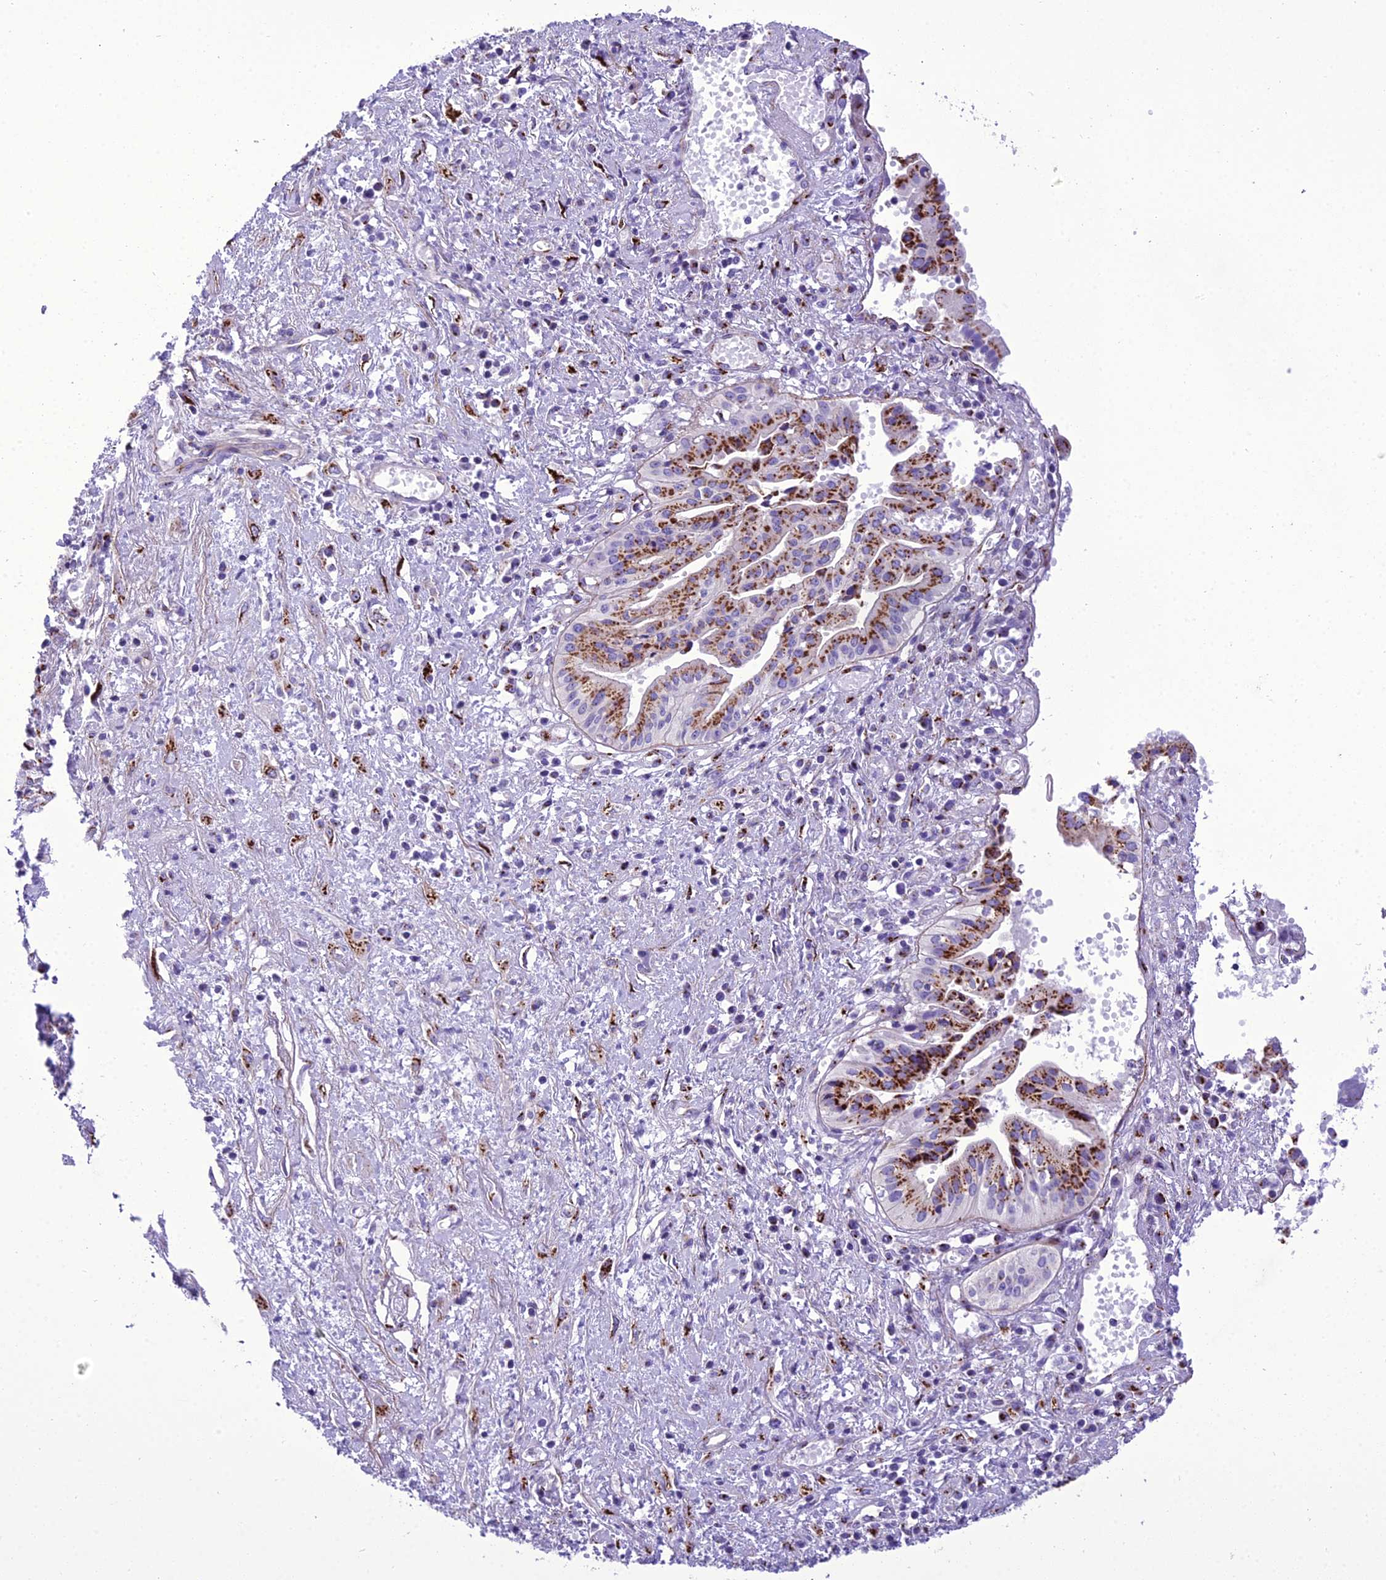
{"staining": {"intensity": "strong", "quantity": "25%-75%", "location": "cytoplasmic/membranous"}, "tissue": "pancreatic cancer", "cell_type": "Tumor cells", "image_type": "cancer", "snomed": [{"axis": "morphology", "description": "Adenocarcinoma, NOS"}, {"axis": "topography", "description": "Pancreas"}], "caption": "This image shows IHC staining of human adenocarcinoma (pancreatic), with high strong cytoplasmic/membranous expression in about 25%-75% of tumor cells.", "gene": "GOLM2", "patient": {"sex": "female", "age": 50}}